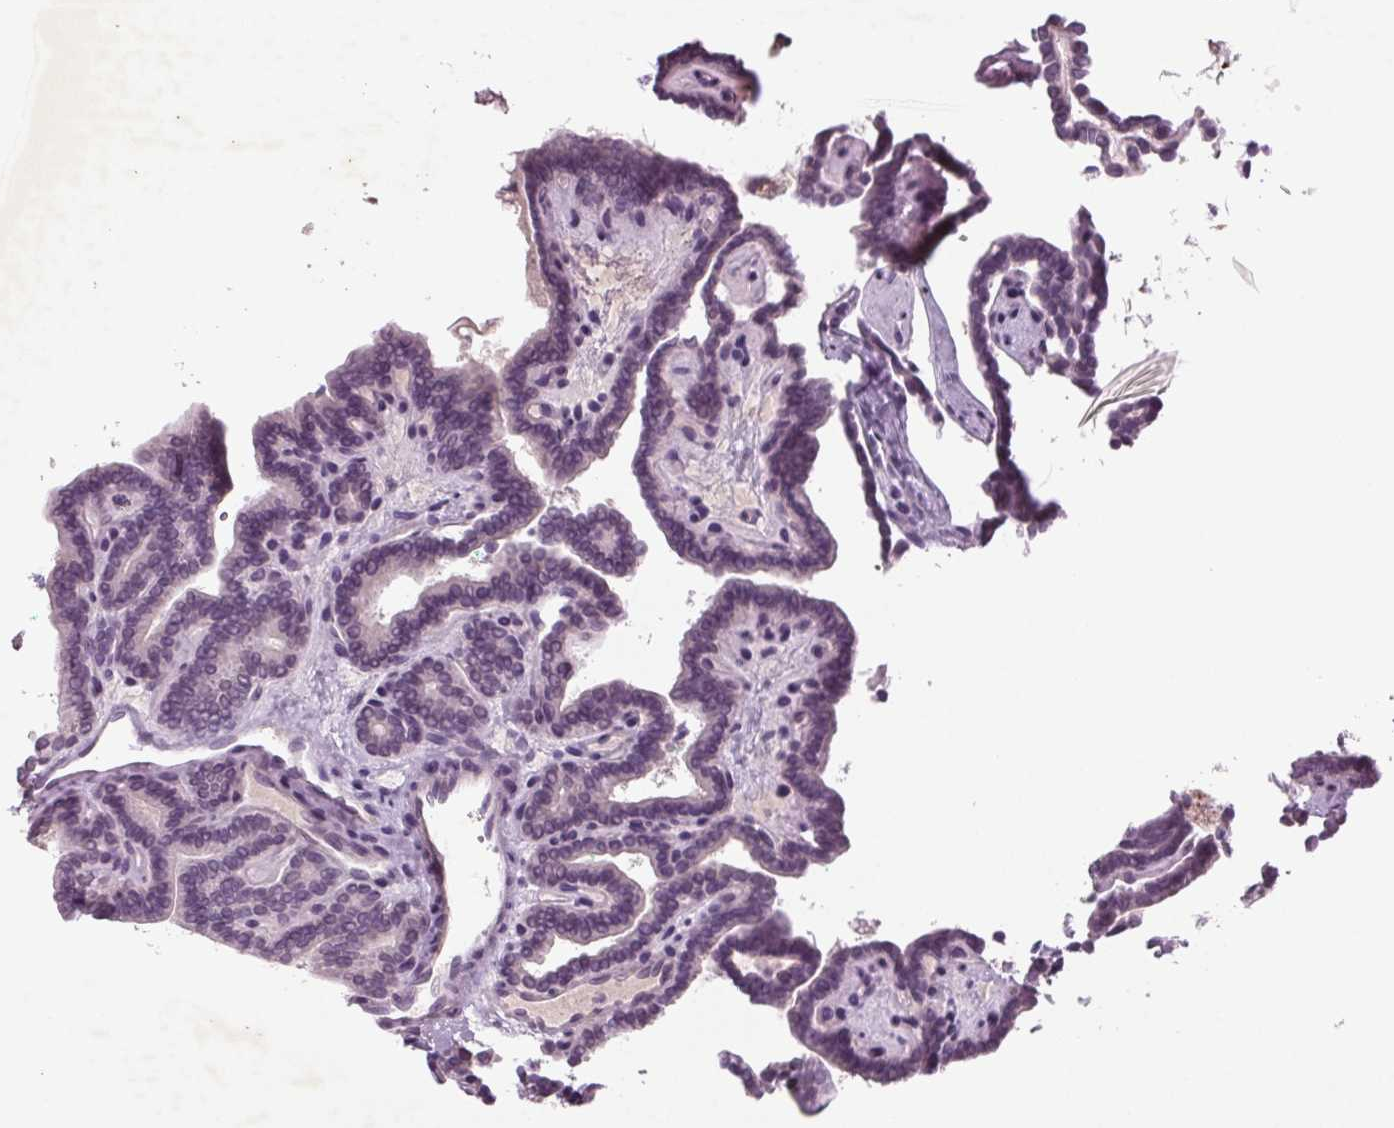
{"staining": {"intensity": "negative", "quantity": "none", "location": "none"}, "tissue": "thyroid cancer", "cell_type": "Tumor cells", "image_type": "cancer", "snomed": [{"axis": "morphology", "description": "Papillary adenocarcinoma, NOS"}, {"axis": "topography", "description": "Thyroid gland"}], "caption": "This is an immunohistochemistry (IHC) micrograph of human thyroid papillary adenocarcinoma. There is no expression in tumor cells.", "gene": "BHLHE22", "patient": {"sex": "female", "age": 21}}